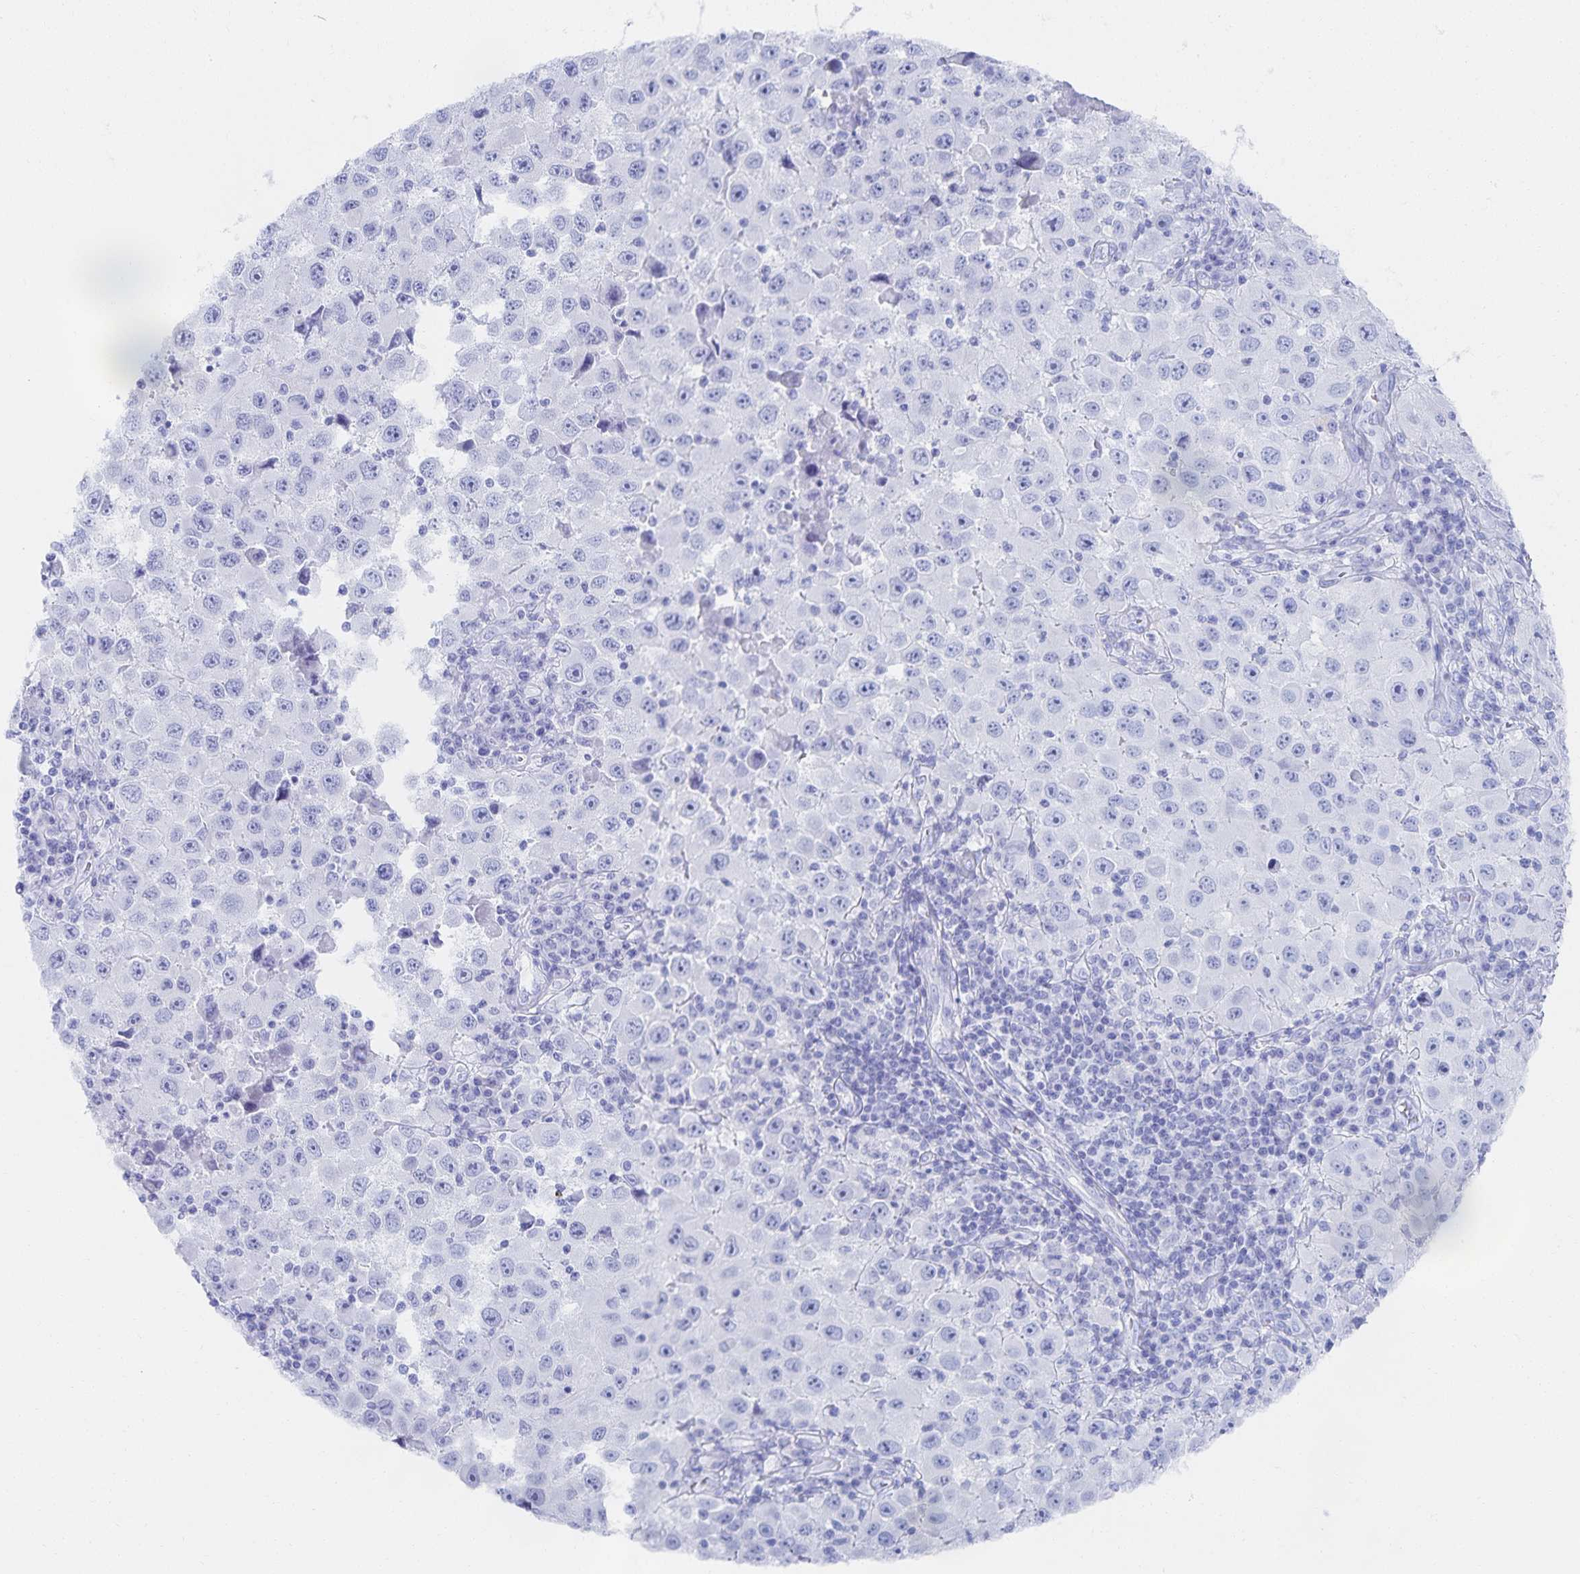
{"staining": {"intensity": "negative", "quantity": "none", "location": "none"}, "tissue": "melanoma", "cell_type": "Tumor cells", "image_type": "cancer", "snomed": [{"axis": "morphology", "description": "Malignant melanoma, Metastatic site"}, {"axis": "topography", "description": "Lymph node"}], "caption": "The micrograph displays no staining of tumor cells in melanoma.", "gene": "SNTN", "patient": {"sex": "female", "age": 67}}